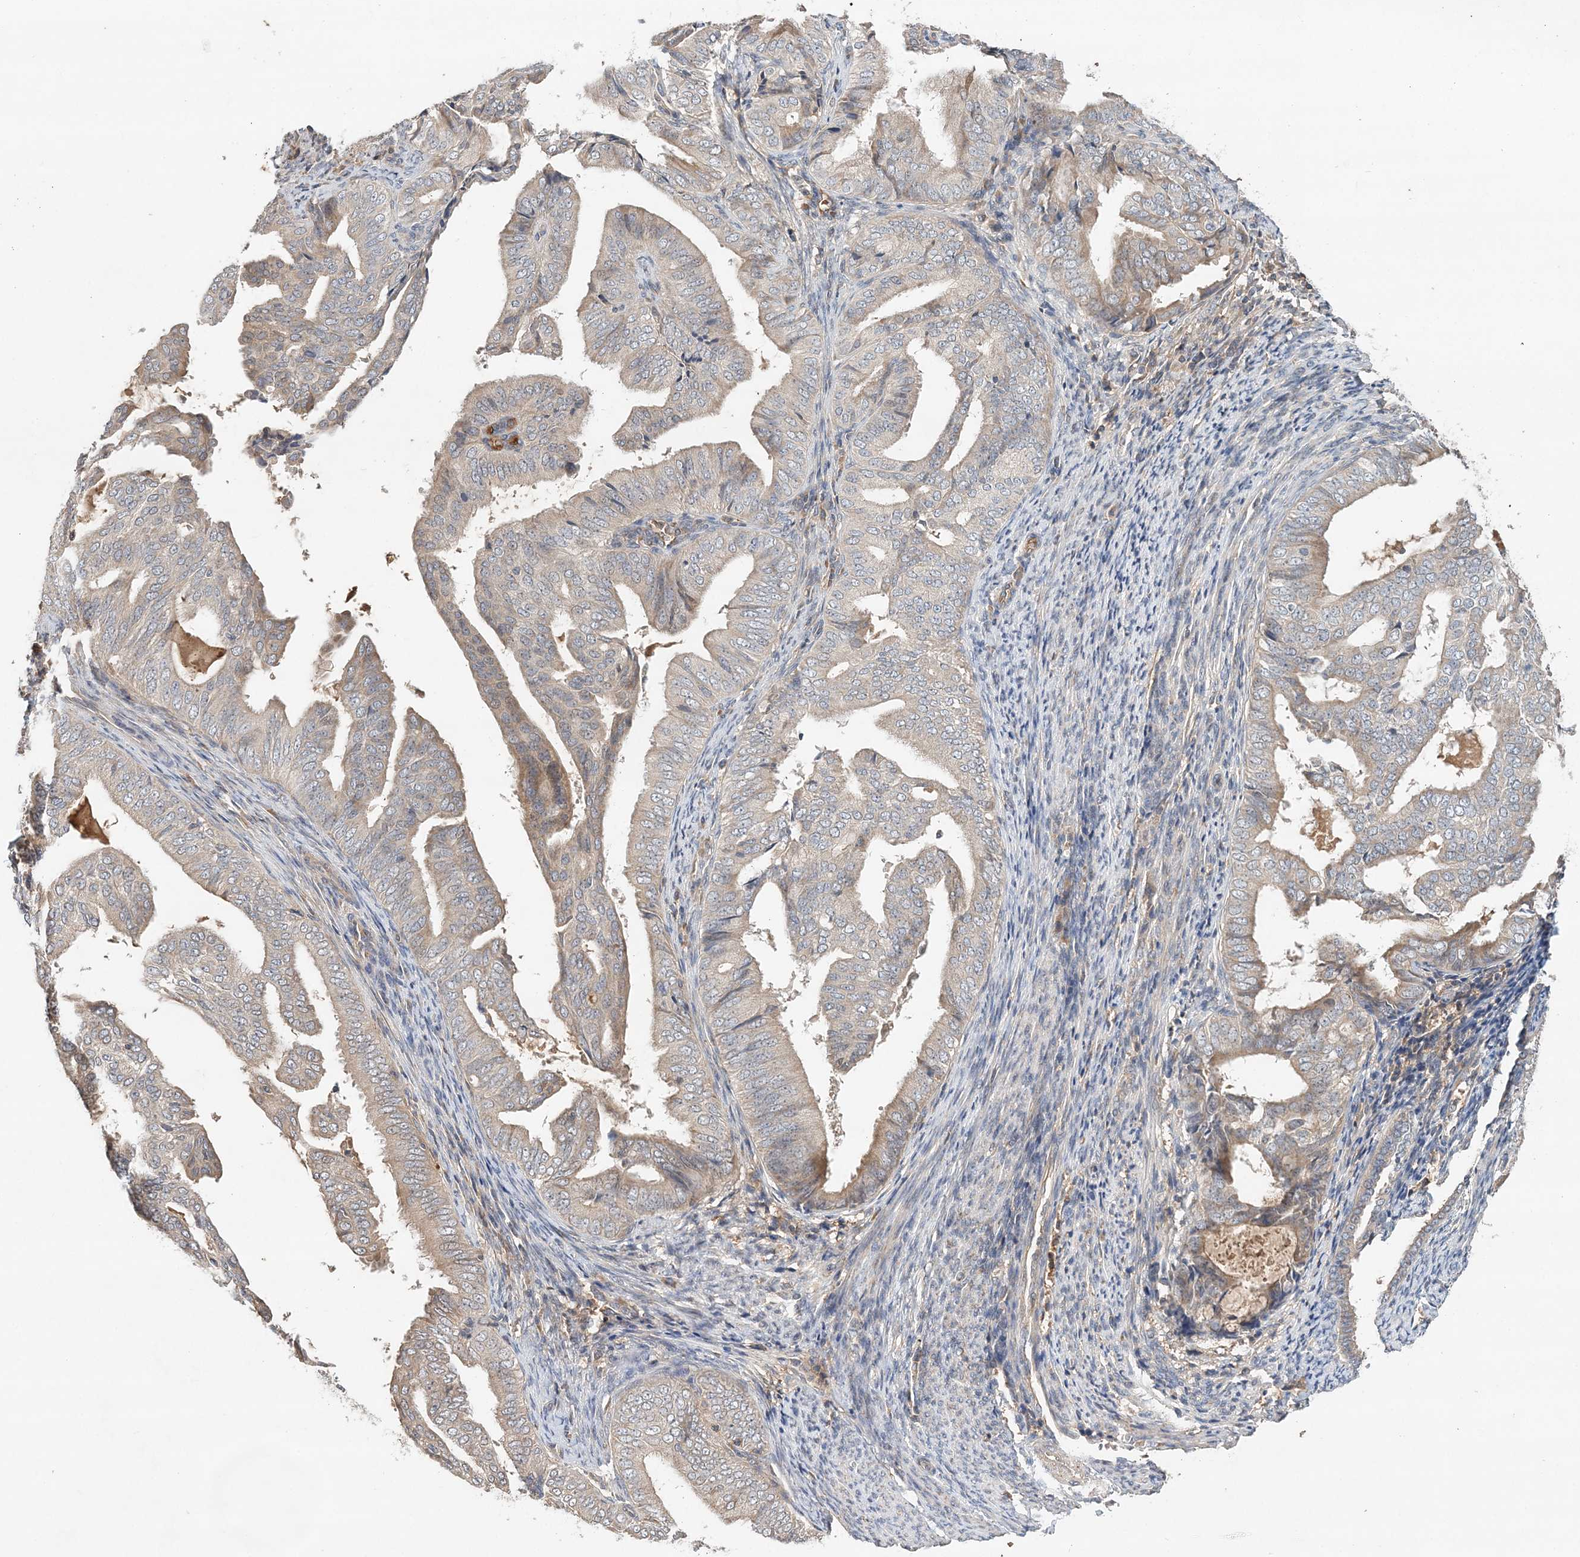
{"staining": {"intensity": "weak", "quantity": "25%-75%", "location": "cytoplasmic/membranous"}, "tissue": "endometrial cancer", "cell_type": "Tumor cells", "image_type": "cancer", "snomed": [{"axis": "morphology", "description": "Adenocarcinoma, NOS"}, {"axis": "topography", "description": "Endometrium"}], "caption": "Protein analysis of adenocarcinoma (endometrial) tissue displays weak cytoplasmic/membranous expression in approximately 25%-75% of tumor cells. (DAB IHC, brown staining for protein, blue staining for nuclei).", "gene": "SYCP3", "patient": {"sex": "female", "age": 58}}